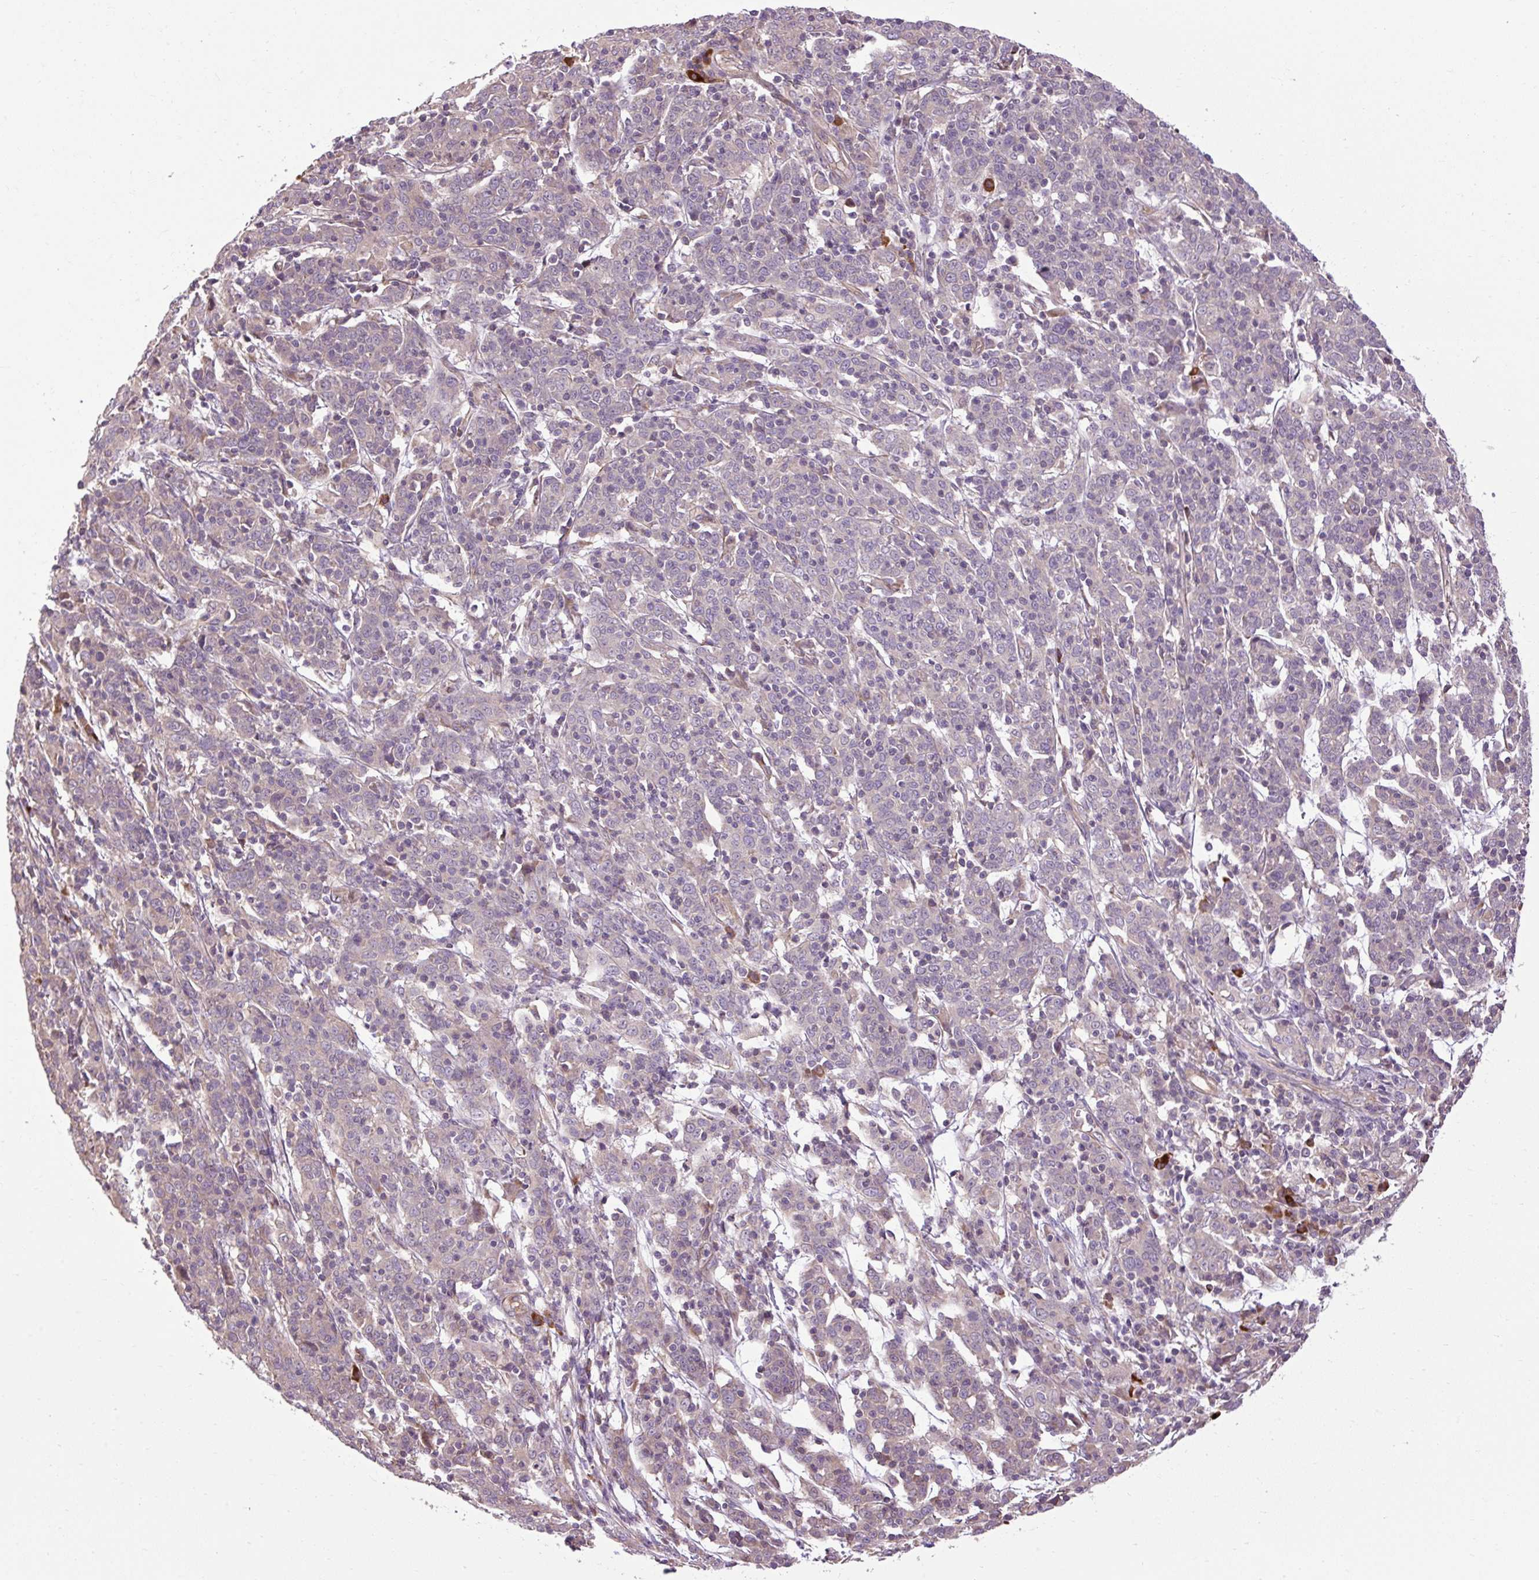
{"staining": {"intensity": "negative", "quantity": "none", "location": "none"}, "tissue": "cervical cancer", "cell_type": "Tumor cells", "image_type": "cancer", "snomed": [{"axis": "morphology", "description": "Squamous cell carcinoma, NOS"}, {"axis": "topography", "description": "Cervix"}], "caption": "DAB immunohistochemical staining of human squamous cell carcinoma (cervical) demonstrates no significant positivity in tumor cells. (DAB IHC, high magnification).", "gene": "FLRT1", "patient": {"sex": "female", "age": 67}}